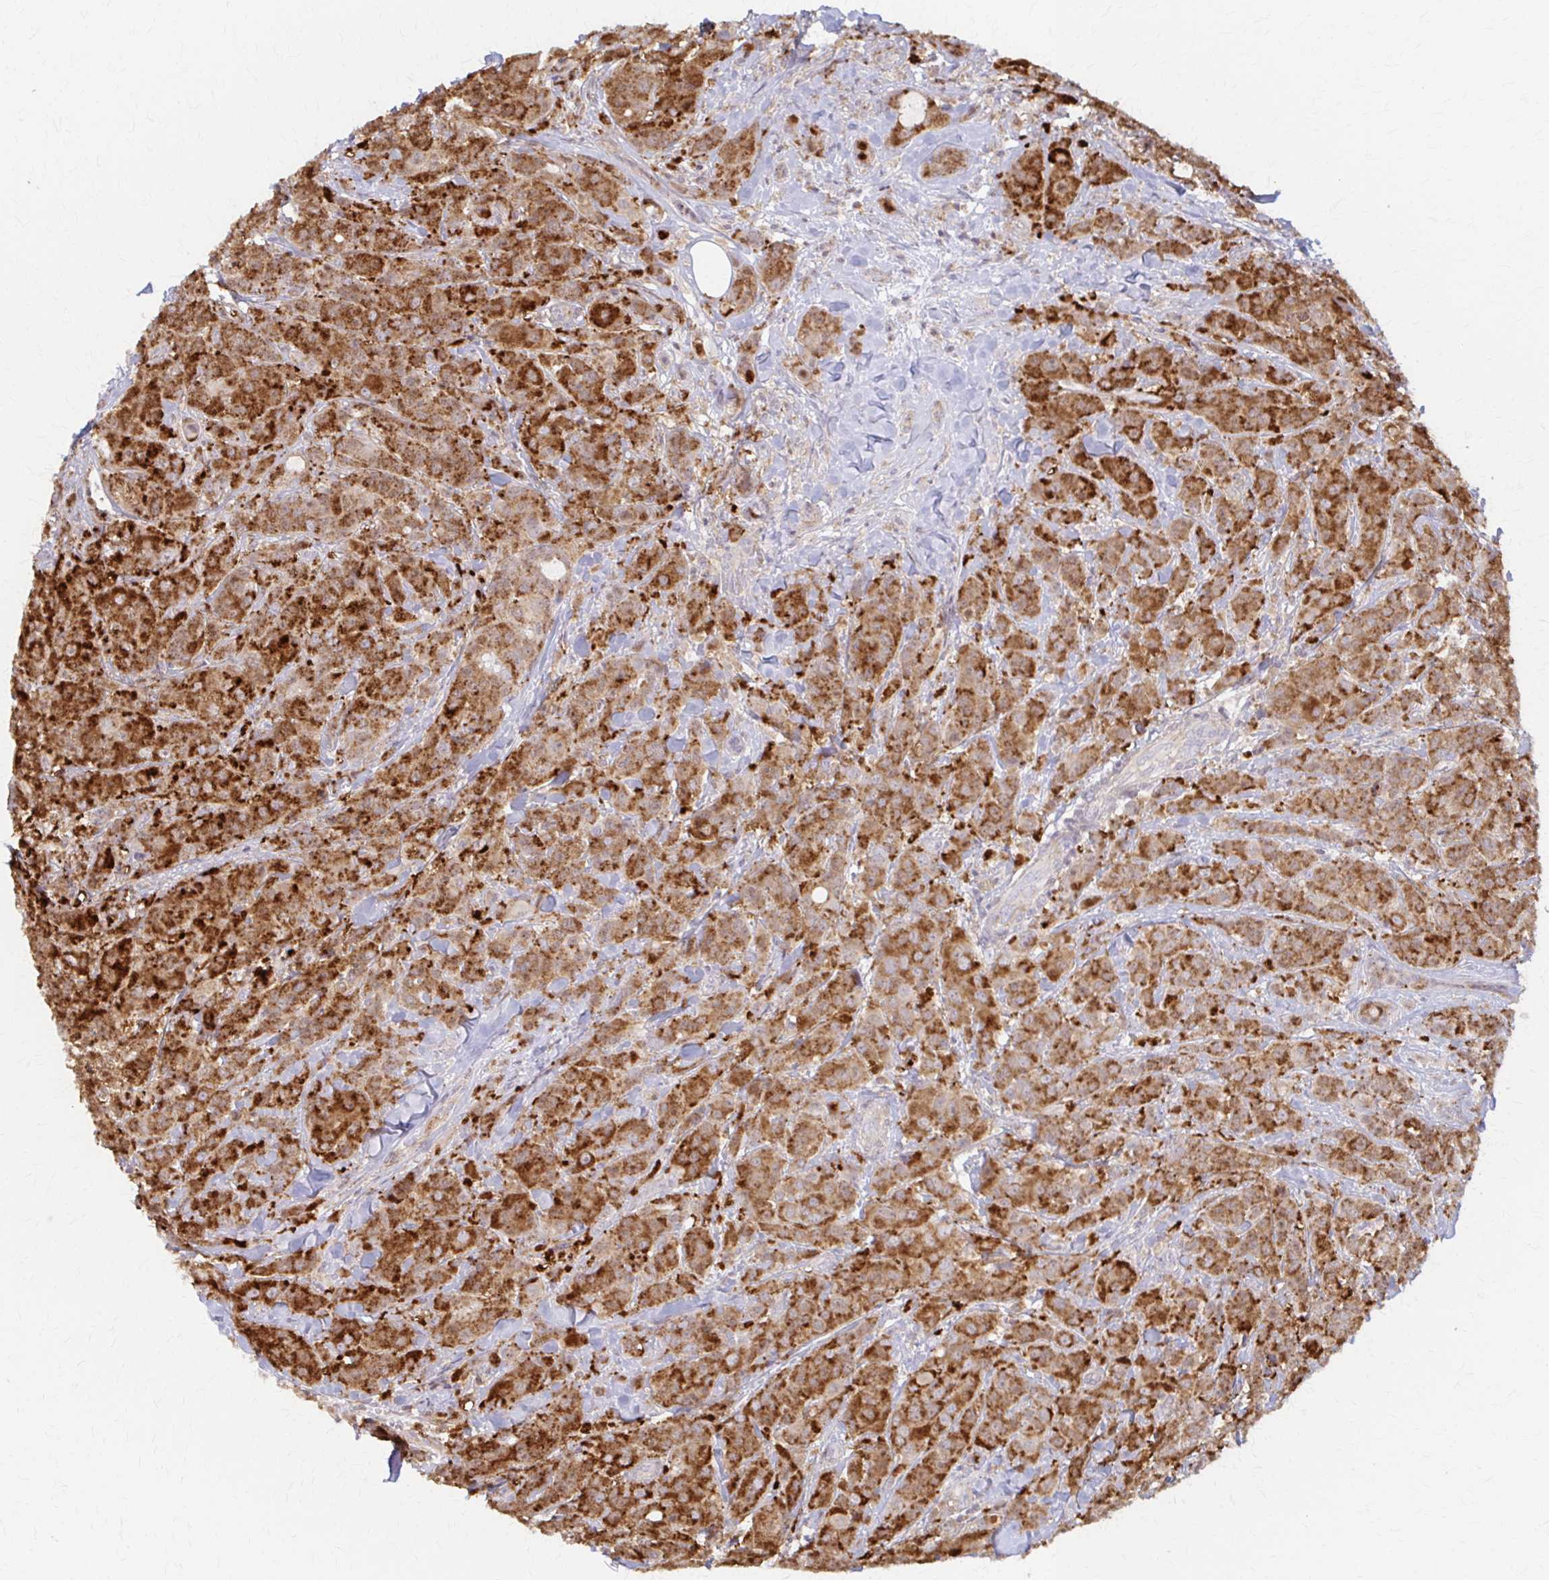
{"staining": {"intensity": "strong", "quantity": ">75%", "location": "cytoplasmic/membranous"}, "tissue": "breast cancer", "cell_type": "Tumor cells", "image_type": "cancer", "snomed": [{"axis": "morphology", "description": "Normal tissue, NOS"}, {"axis": "morphology", "description": "Duct carcinoma"}, {"axis": "topography", "description": "Breast"}], "caption": "This histopathology image exhibits breast cancer stained with immunohistochemistry (IHC) to label a protein in brown. The cytoplasmic/membranous of tumor cells show strong positivity for the protein. Nuclei are counter-stained blue.", "gene": "ARHGAP35", "patient": {"sex": "female", "age": 43}}